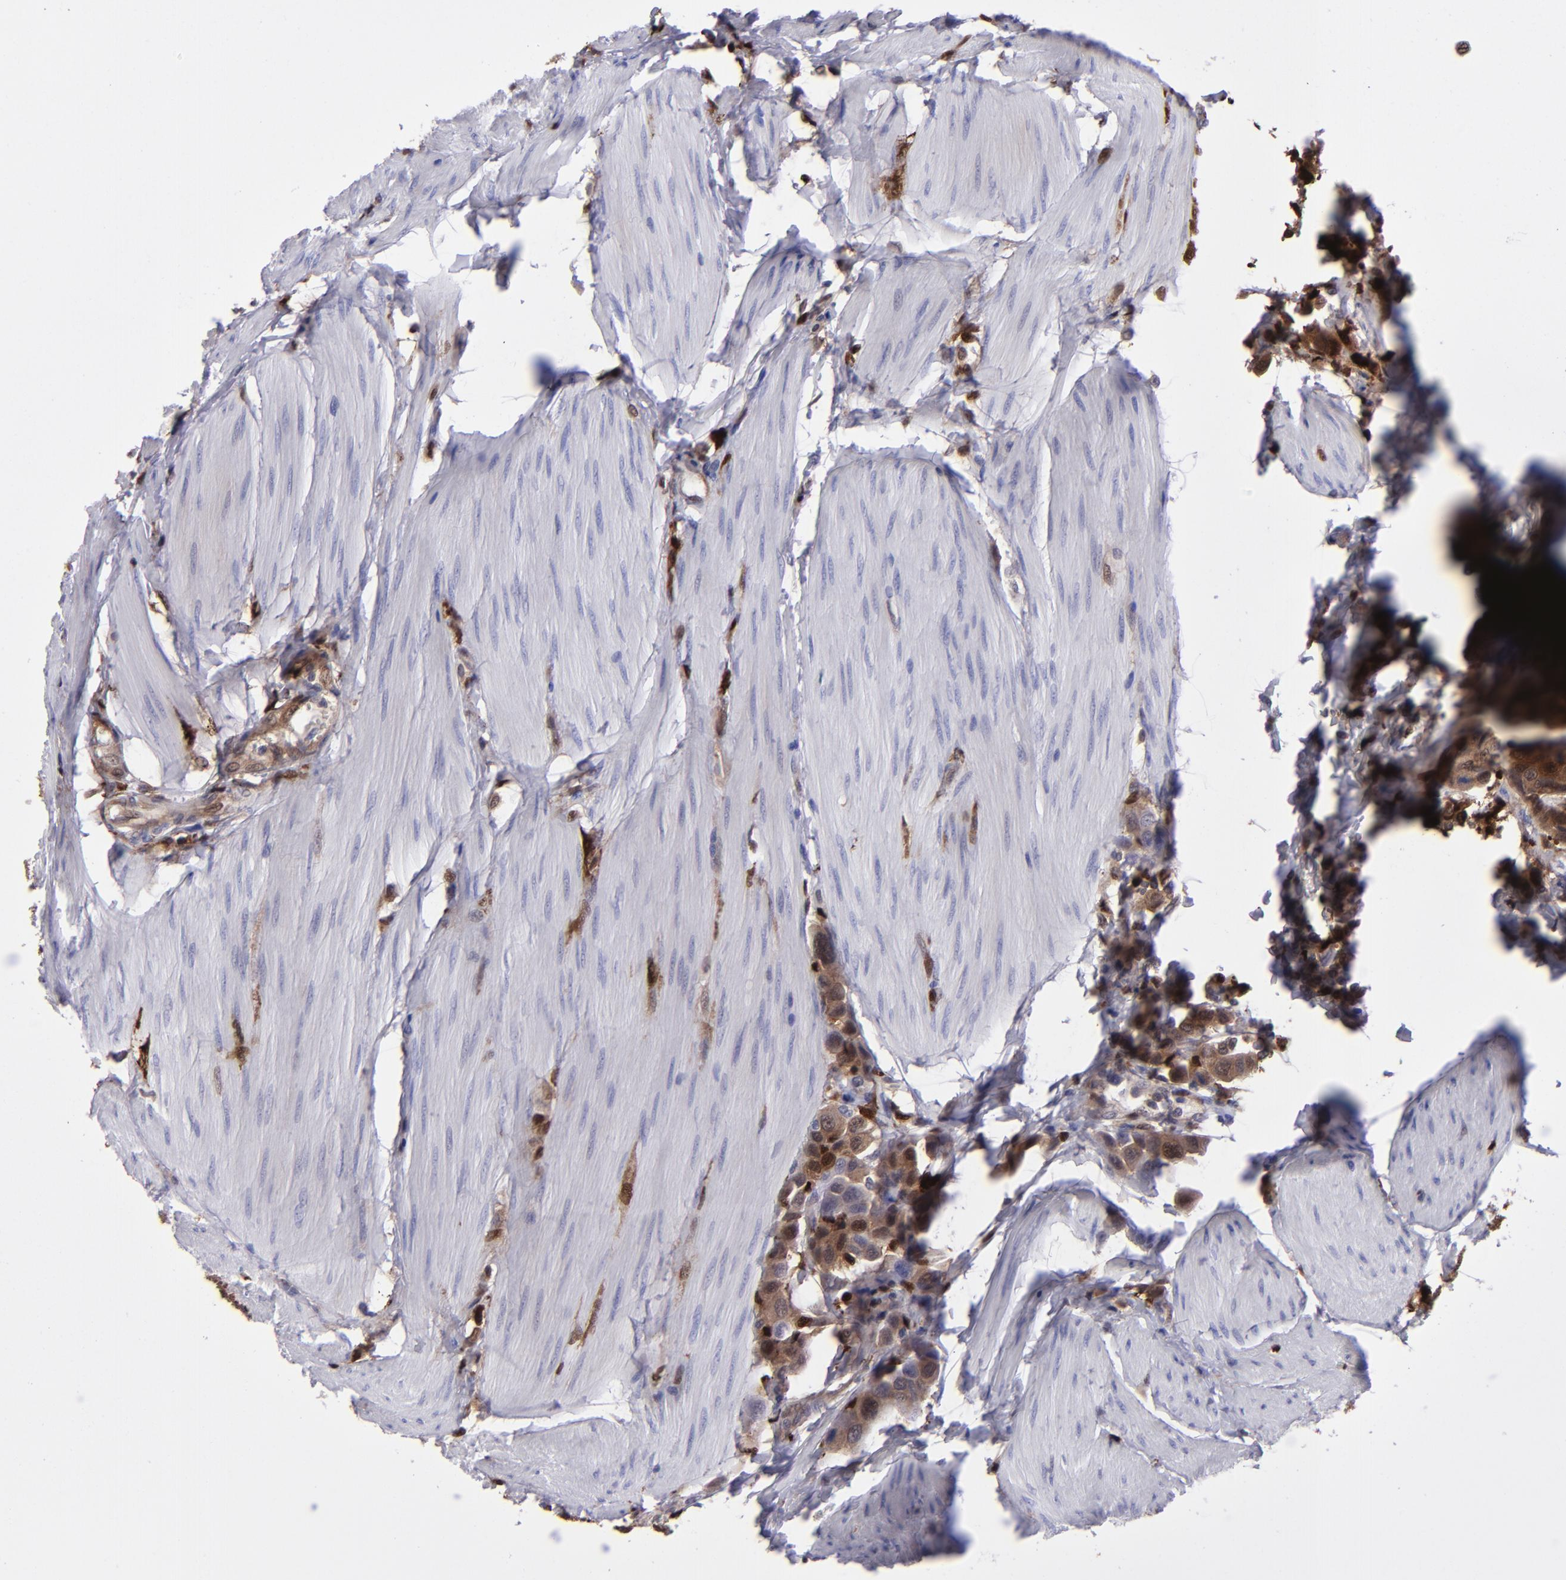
{"staining": {"intensity": "strong", "quantity": ">75%", "location": "cytoplasmic/membranous,nuclear"}, "tissue": "urothelial cancer", "cell_type": "Tumor cells", "image_type": "cancer", "snomed": [{"axis": "morphology", "description": "Urothelial carcinoma, High grade"}, {"axis": "topography", "description": "Urinary bladder"}], "caption": "This is a histology image of immunohistochemistry (IHC) staining of high-grade urothelial carcinoma, which shows strong expression in the cytoplasmic/membranous and nuclear of tumor cells.", "gene": "TYMP", "patient": {"sex": "male", "age": 50}}